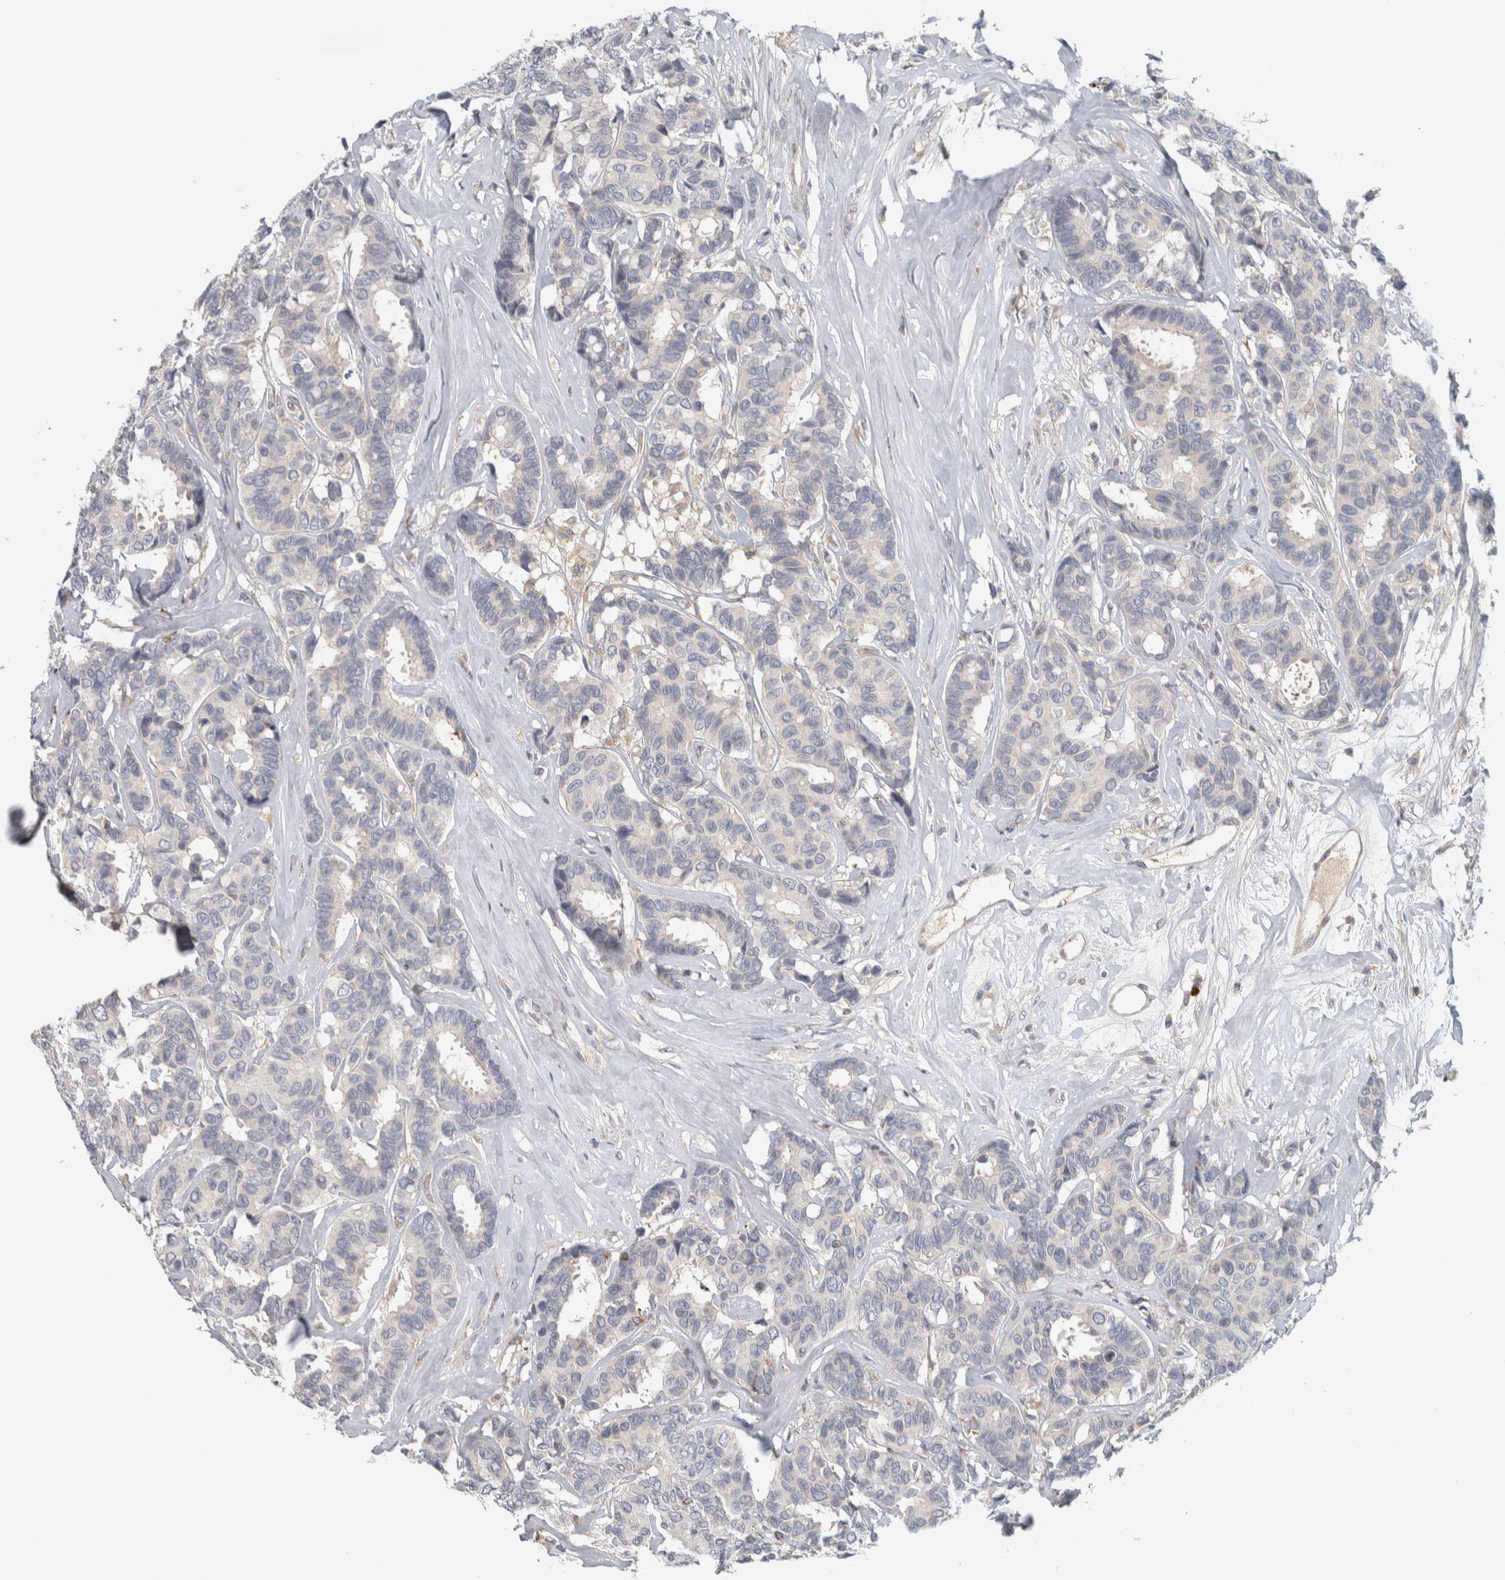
{"staining": {"intensity": "negative", "quantity": "none", "location": "none"}, "tissue": "breast cancer", "cell_type": "Tumor cells", "image_type": "cancer", "snomed": [{"axis": "morphology", "description": "Duct carcinoma"}, {"axis": "topography", "description": "Breast"}], "caption": "Tumor cells show no significant protein staining in breast cancer (invasive ductal carcinoma). Nuclei are stained in blue.", "gene": "ADPRM", "patient": {"sex": "female", "age": 87}}